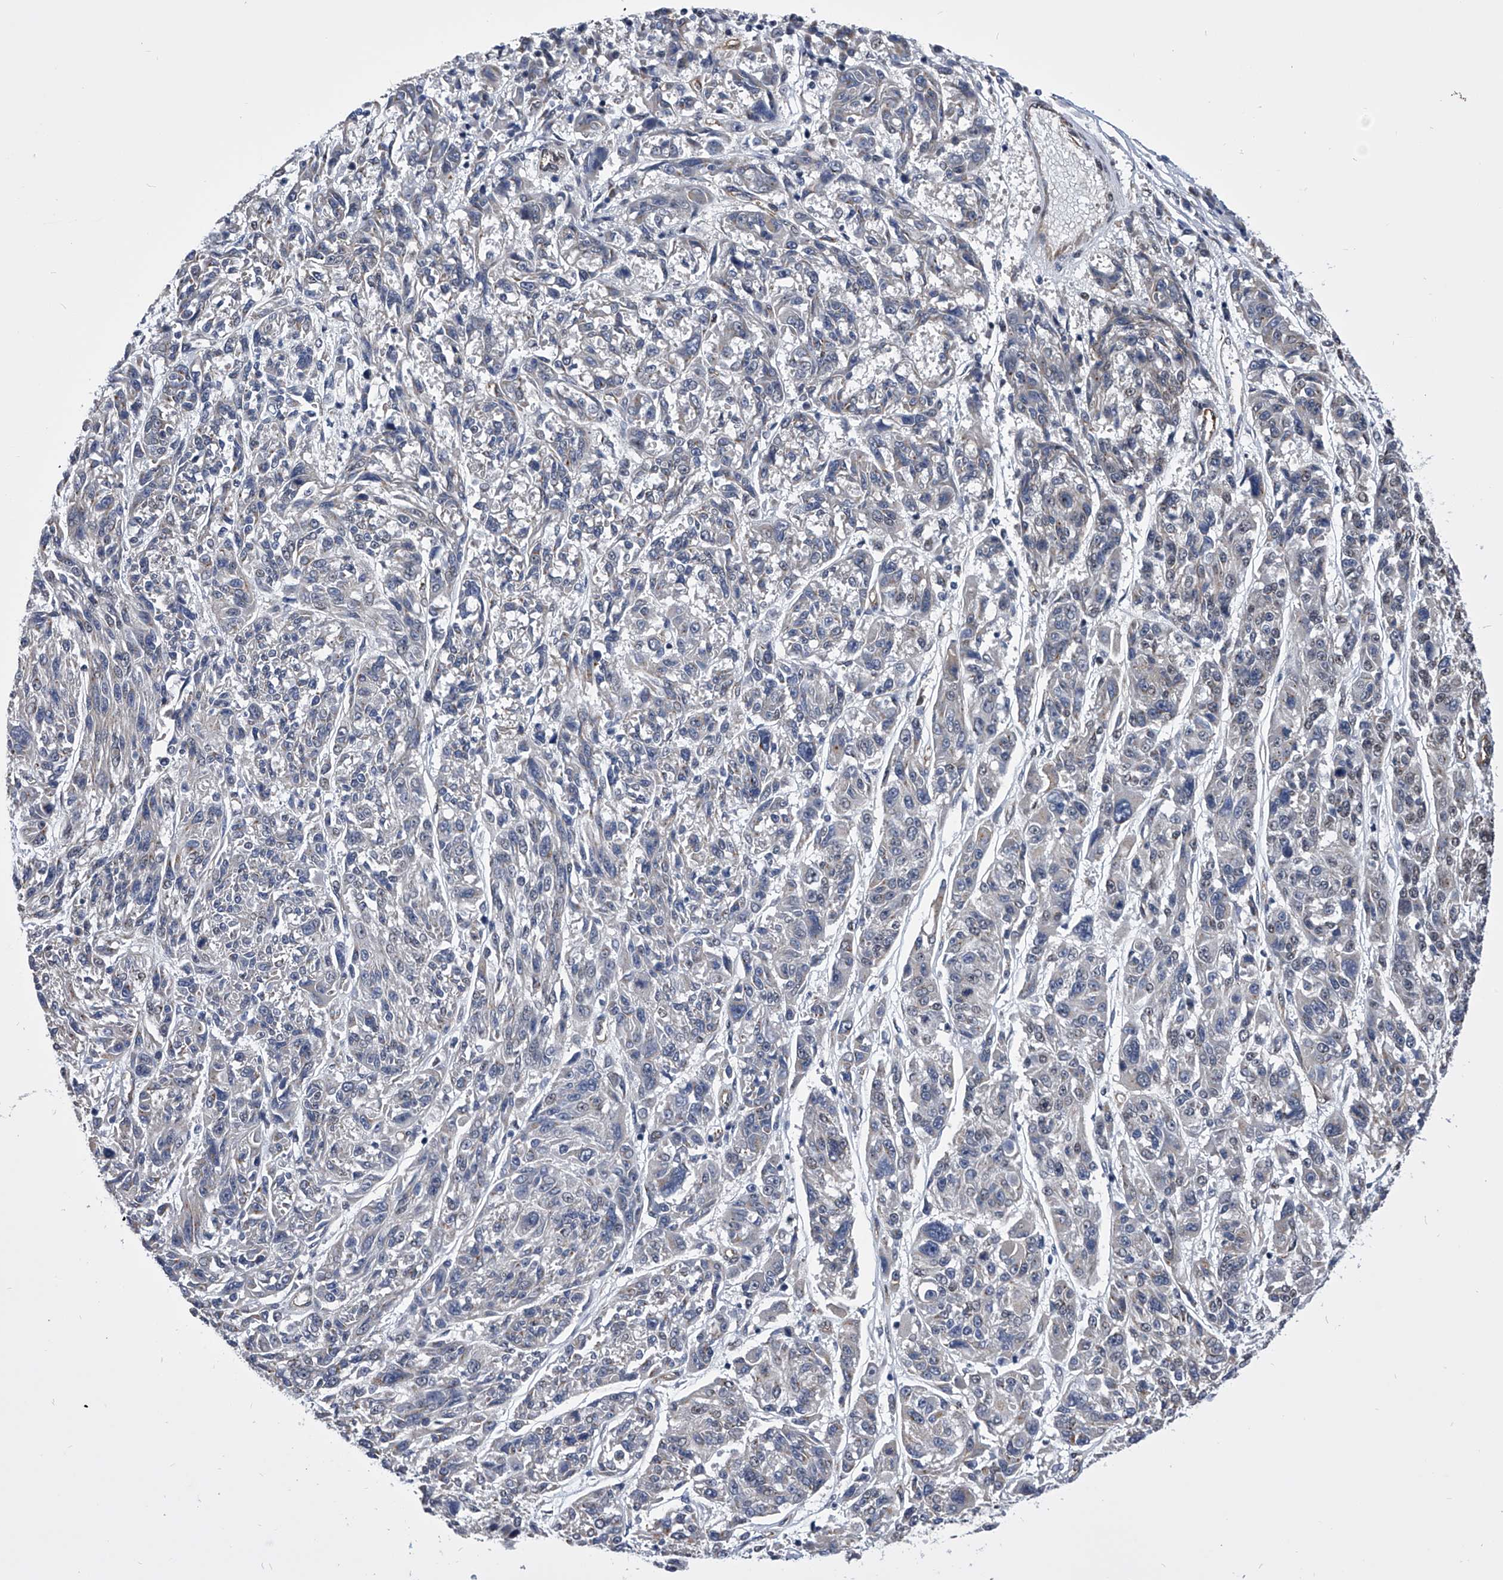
{"staining": {"intensity": "negative", "quantity": "none", "location": "none"}, "tissue": "melanoma", "cell_type": "Tumor cells", "image_type": "cancer", "snomed": [{"axis": "morphology", "description": "Malignant melanoma, NOS"}, {"axis": "topography", "description": "Skin"}], "caption": "Tumor cells show no significant positivity in malignant melanoma. Nuclei are stained in blue.", "gene": "ZNF76", "patient": {"sex": "male", "age": 53}}